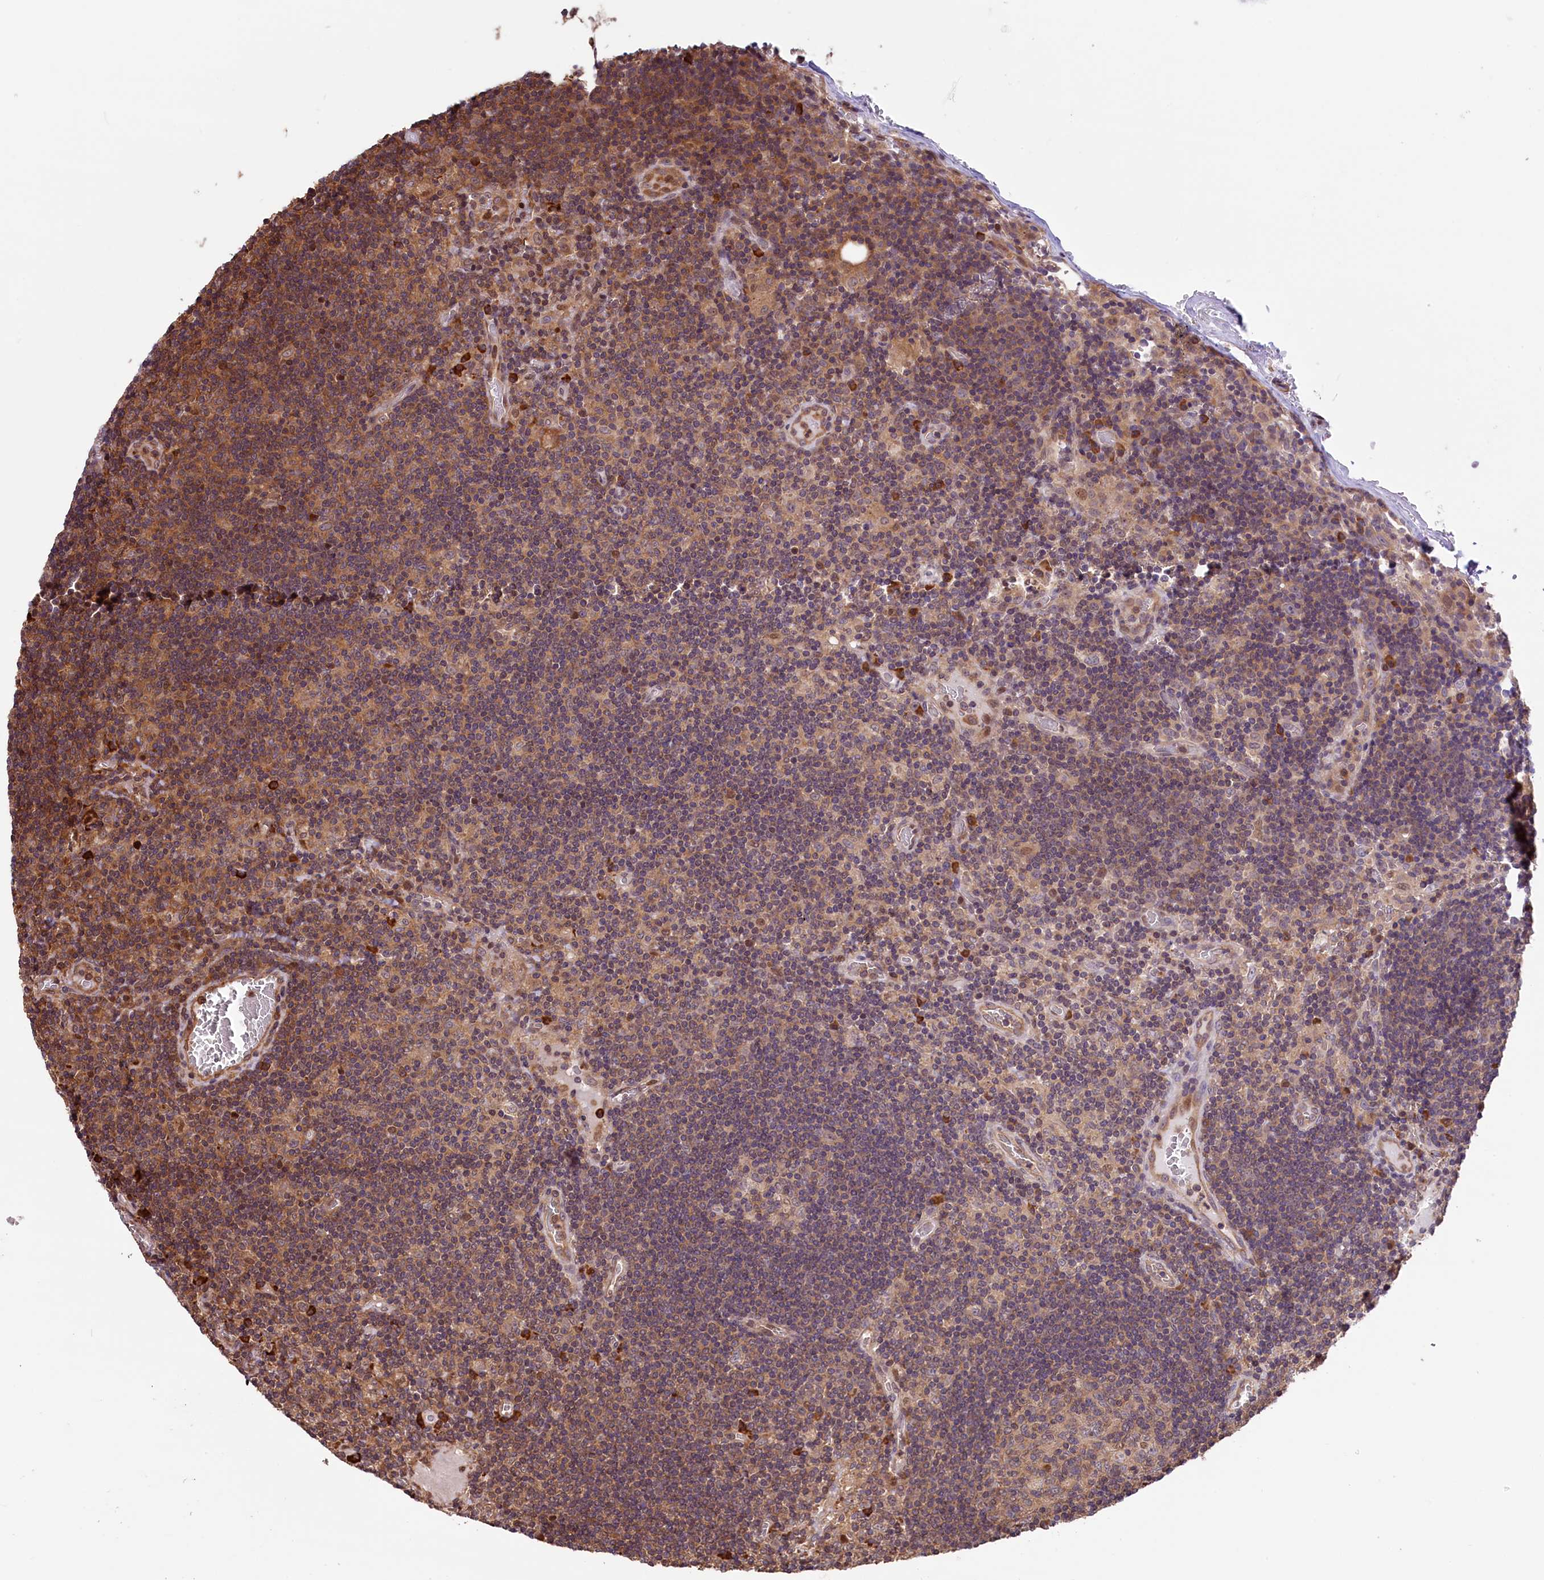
{"staining": {"intensity": "moderate", "quantity": "<25%", "location": "cytoplasmic/membranous,nuclear"}, "tissue": "lymph node", "cell_type": "Germinal center cells", "image_type": "normal", "snomed": [{"axis": "morphology", "description": "Normal tissue, NOS"}, {"axis": "topography", "description": "Lymph node"}], "caption": "Protein positivity by immunohistochemistry demonstrates moderate cytoplasmic/membranous,nuclear expression in approximately <25% of germinal center cells in benign lymph node. The staining is performed using DAB (3,3'-diaminobenzidine) brown chromogen to label protein expression. The nuclei are counter-stained blue using hematoxylin.", "gene": "RIC8A", "patient": {"sex": "female", "age": 73}}